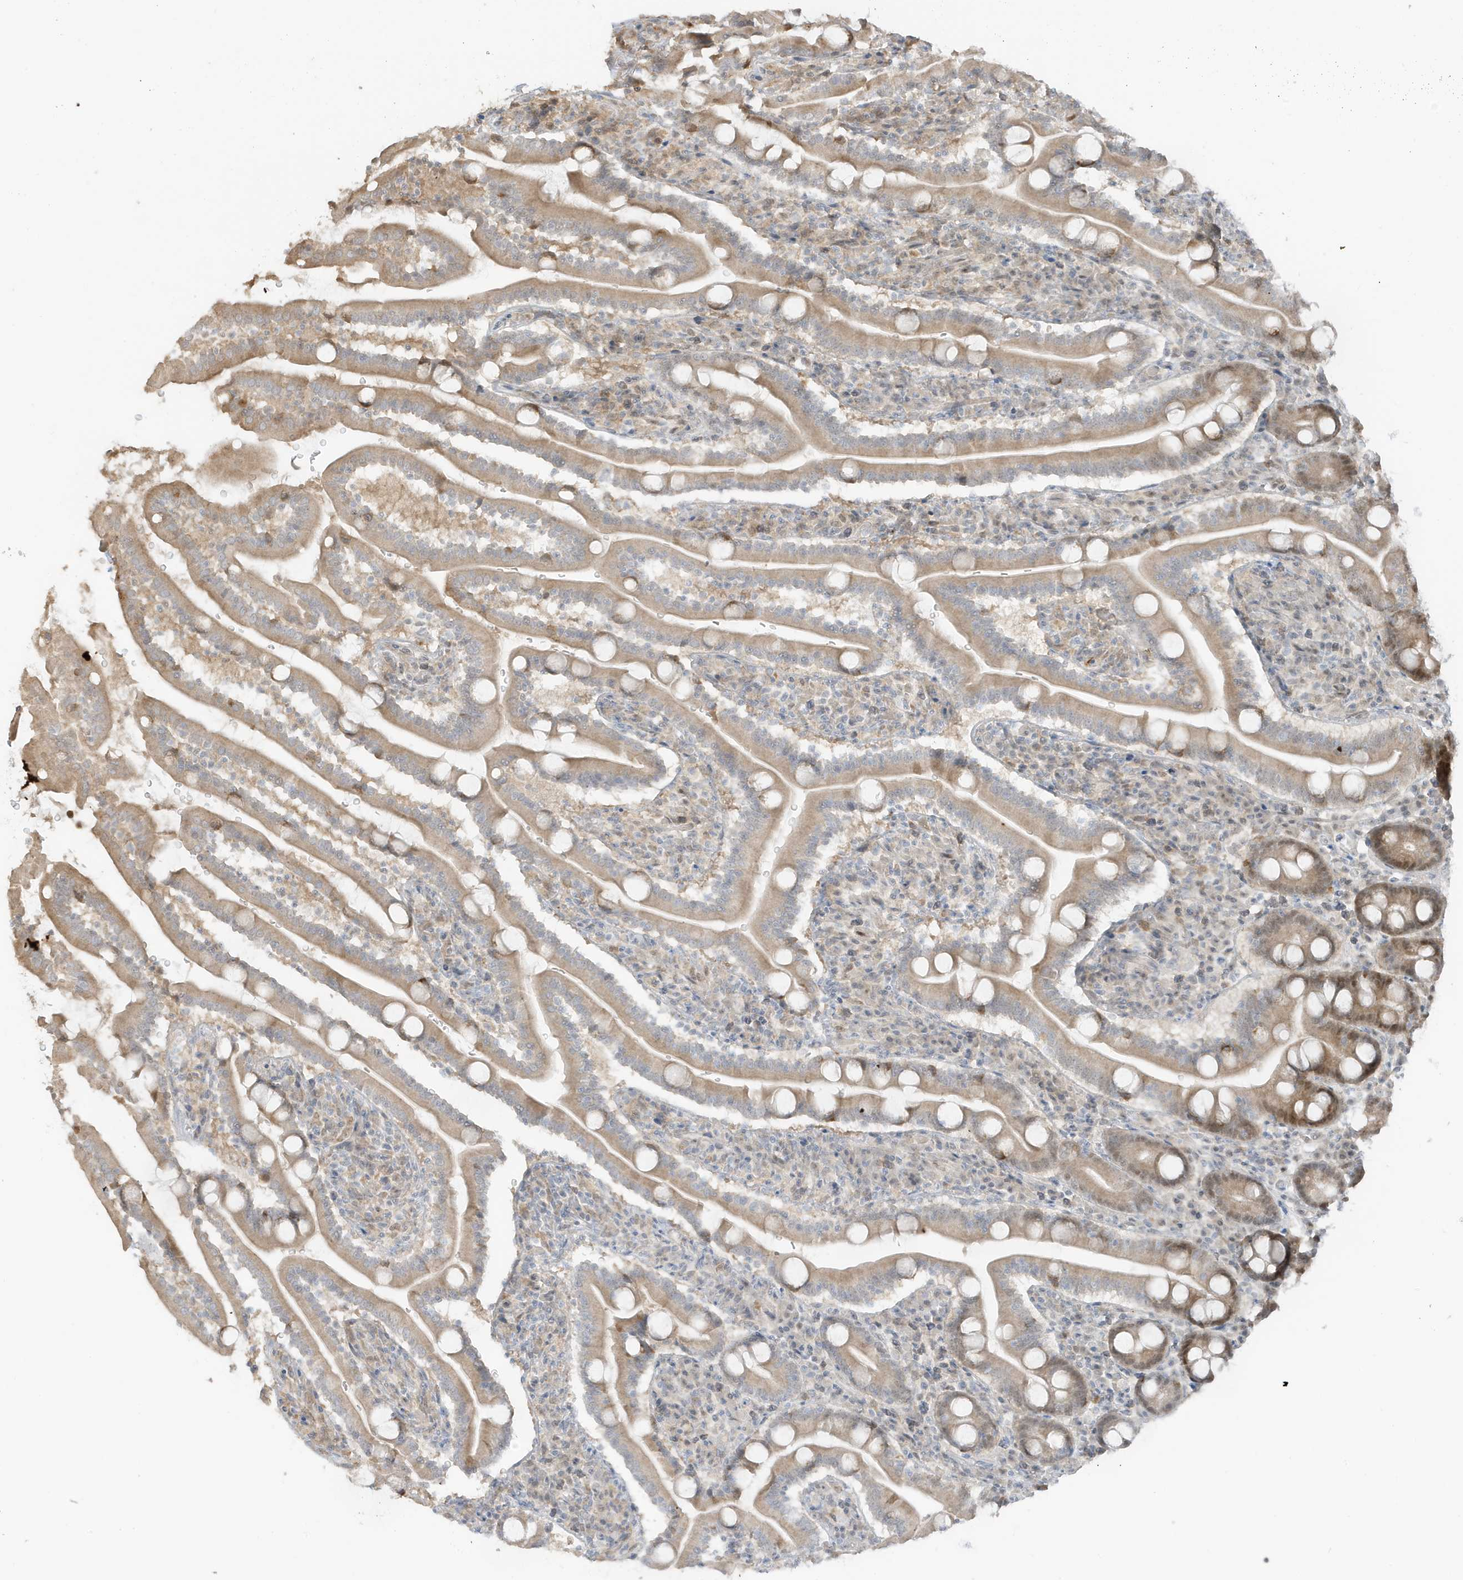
{"staining": {"intensity": "moderate", "quantity": "25%-75%", "location": "cytoplasmic/membranous"}, "tissue": "duodenum", "cell_type": "Glandular cells", "image_type": "normal", "snomed": [{"axis": "morphology", "description": "Normal tissue, NOS"}, {"axis": "topography", "description": "Duodenum"}], "caption": "Immunohistochemical staining of unremarkable duodenum displays 25%-75% levels of moderate cytoplasmic/membranous protein positivity in approximately 25%-75% of glandular cells.", "gene": "ZBTB41", "patient": {"sex": "male", "age": 35}}